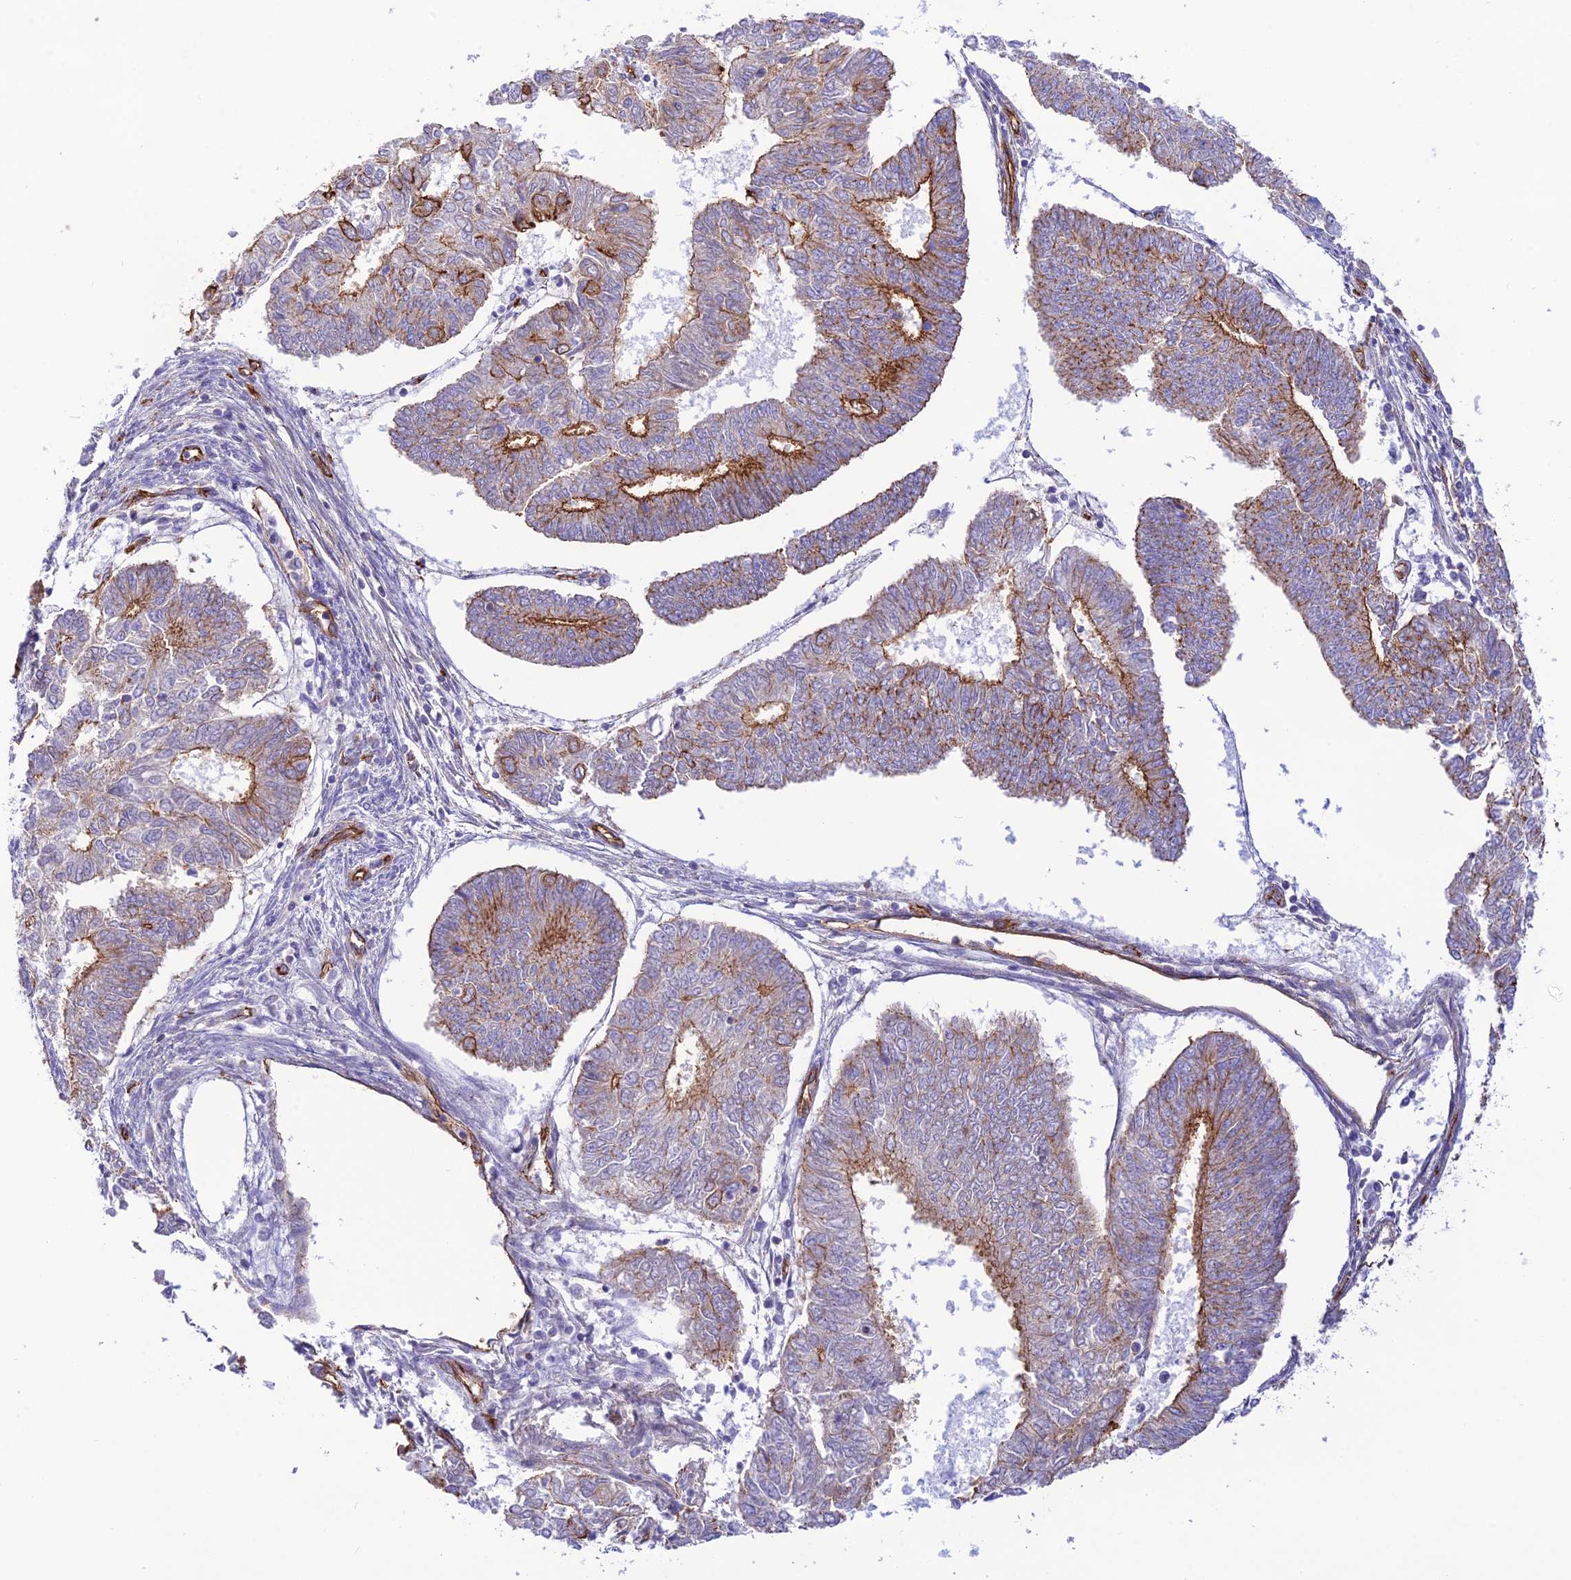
{"staining": {"intensity": "strong", "quantity": "<25%", "location": "cytoplasmic/membranous"}, "tissue": "endometrial cancer", "cell_type": "Tumor cells", "image_type": "cancer", "snomed": [{"axis": "morphology", "description": "Adenocarcinoma, NOS"}, {"axis": "topography", "description": "Endometrium"}], "caption": "Adenocarcinoma (endometrial) stained for a protein (brown) reveals strong cytoplasmic/membranous positive positivity in approximately <25% of tumor cells.", "gene": "YPEL5", "patient": {"sex": "female", "age": 68}}